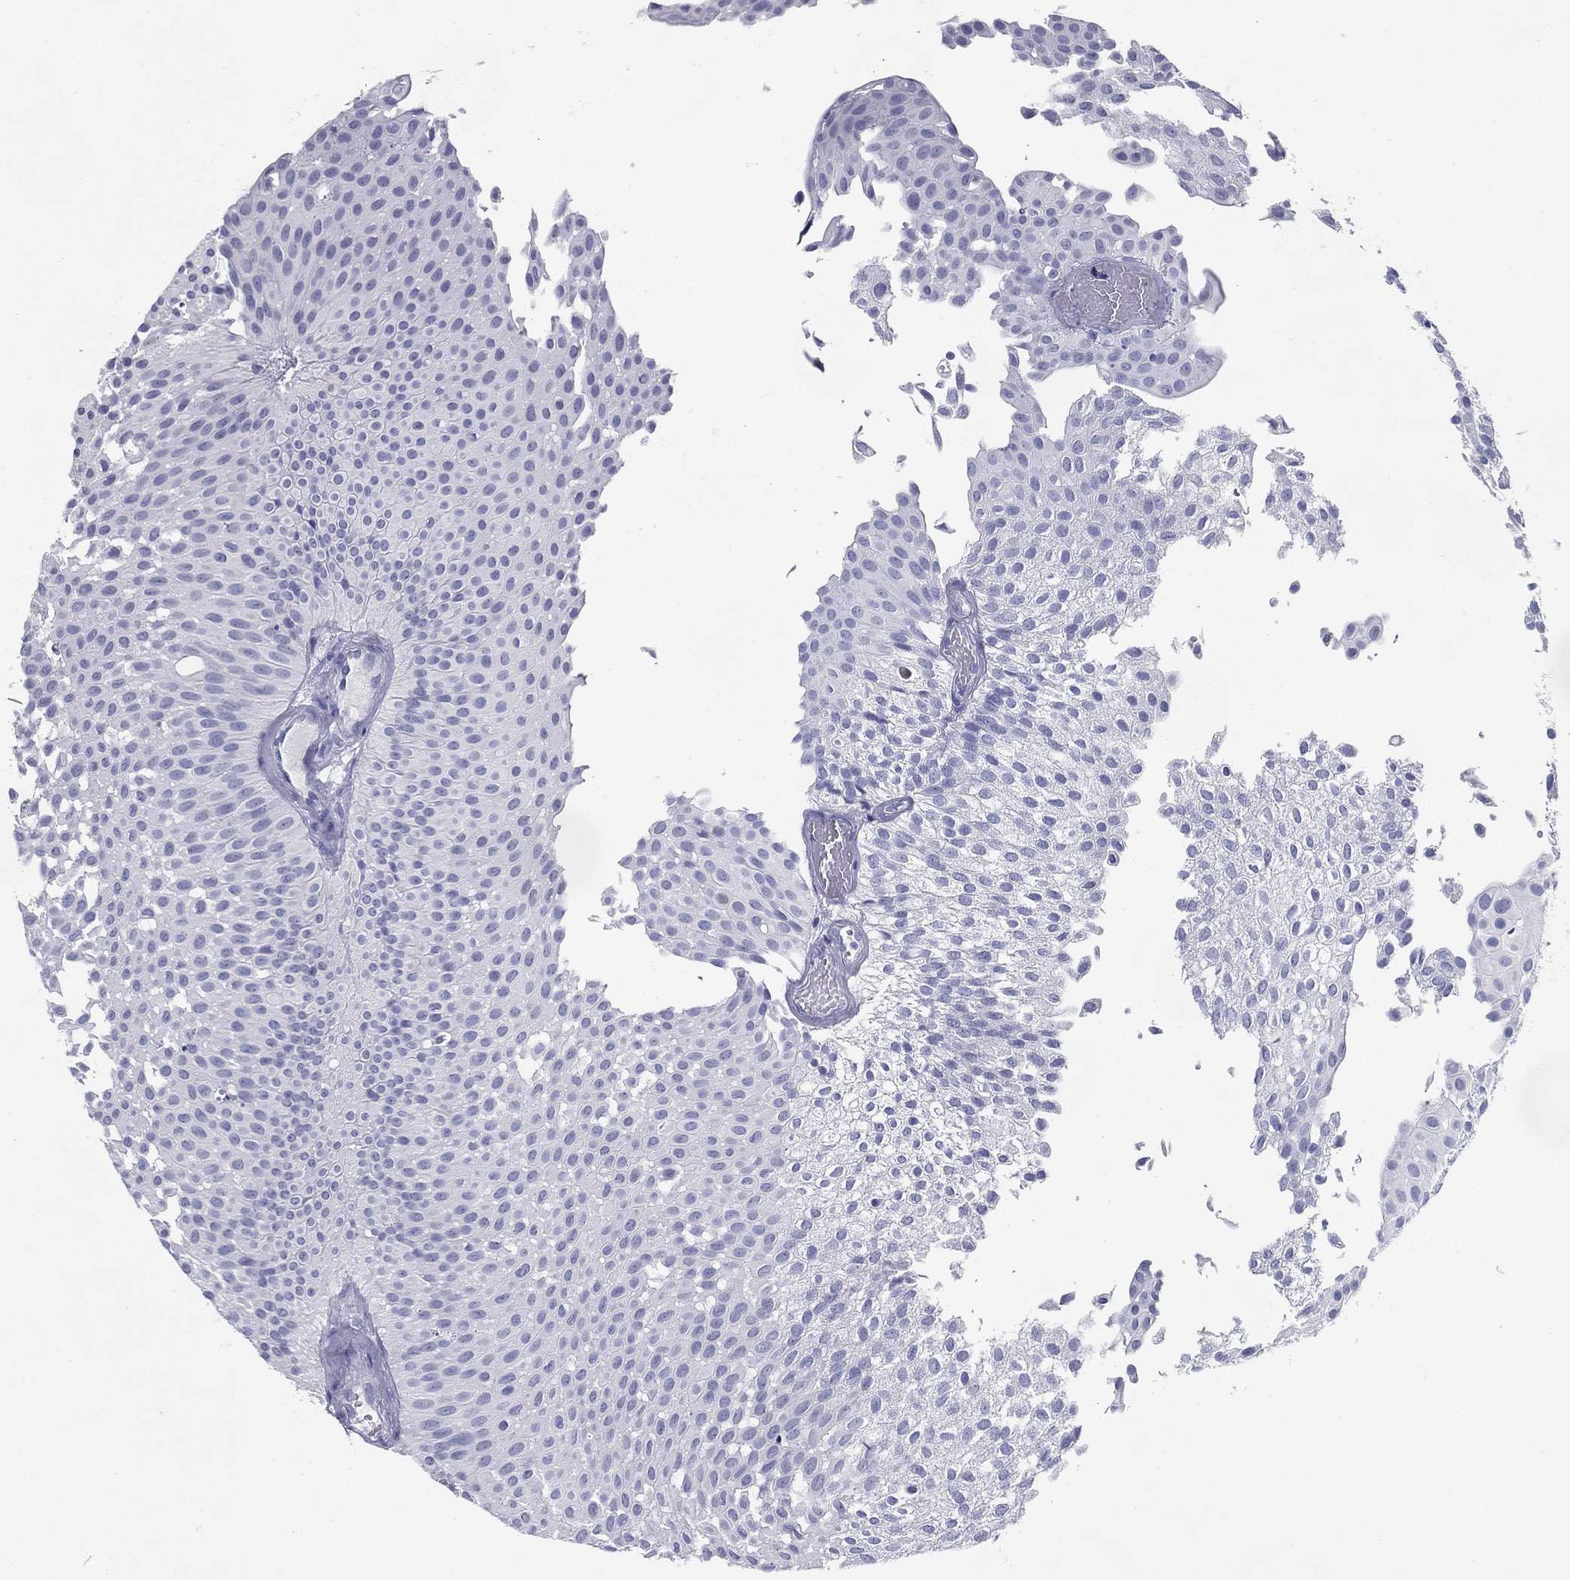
{"staining": {"intensity": "negative", "quantity": "none", "location": "none"}, "tissue": "urothelial cancer", "cell_type": "Tumor cells", "image_type": "cancer", "snomed": [{"axis": "morphology", "description": "Urothelial carcinoma, Low grade"}, {"axis": "topography", "description": "Urinary bladder"}], "caption": "DAB (3,3'-diaminobenzidine) immunohistochemical staining of human urothelial cancer reveals no significant staining in tumor cells. Brightfield microscopy of immunohistochemistry stained with DAB (3,3'-diaminobenzidine) (brown) and hematoxylin (blue), captured at high magnification.", "gene": "KIF2C", "patient": {"sex": "male", "age": 64}}